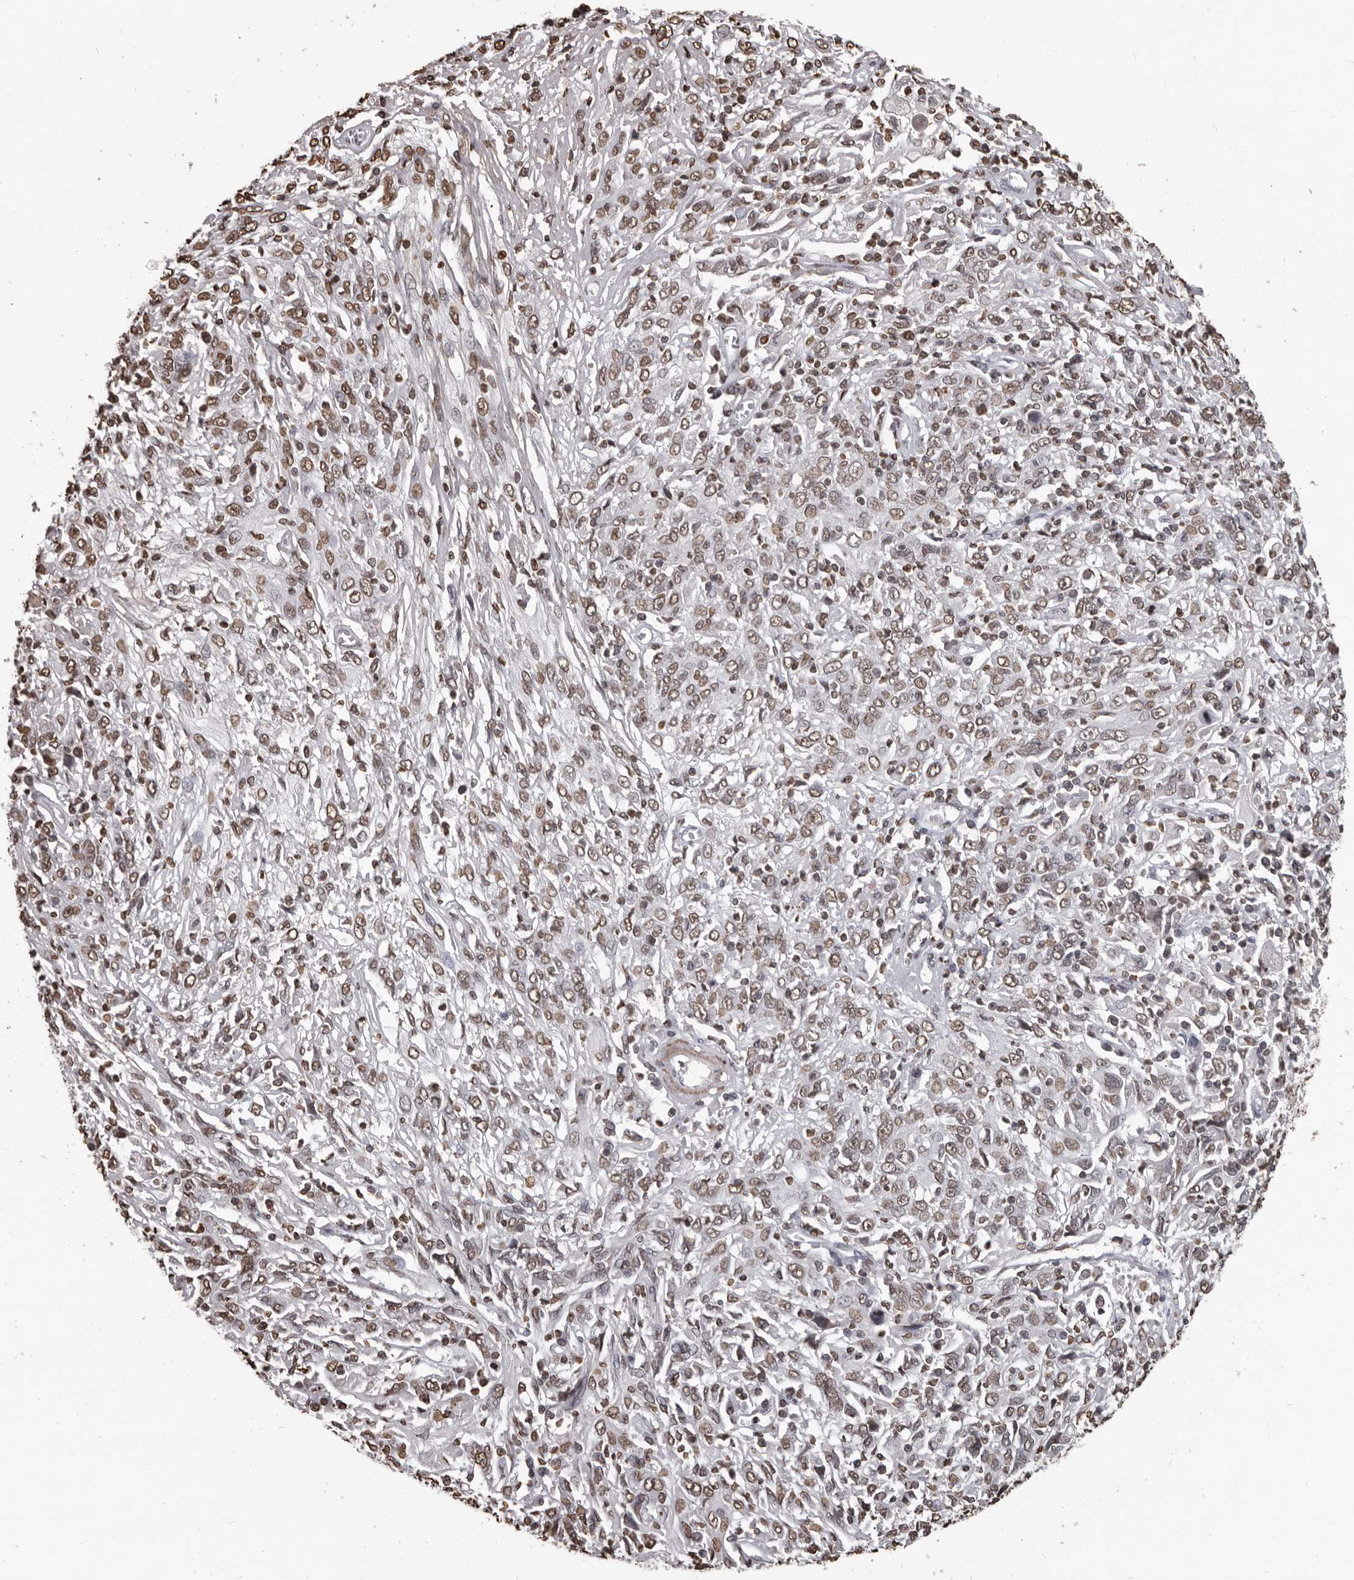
{"staining": {"intensity": "moderate", "quantity": ">75%", "location": "nuclear"}, "tissue": "cervical cancer", "cell_type": "Tumor cells", "image_type": "cancer", "snomed": [{"axis": "morphology", "description": "Squamous cell carcinoma, NOS"}, {"axis": "topography", "description": "Cervix"}], "caption": "Cervical cancer (squamous cell carcinoma) tissue shows moderate nuclear expression in about >75% of tumor cells, visualized by immunohistochemistry.", "gene": "AHR", "patient": {"sex": "female", "age": 46}}